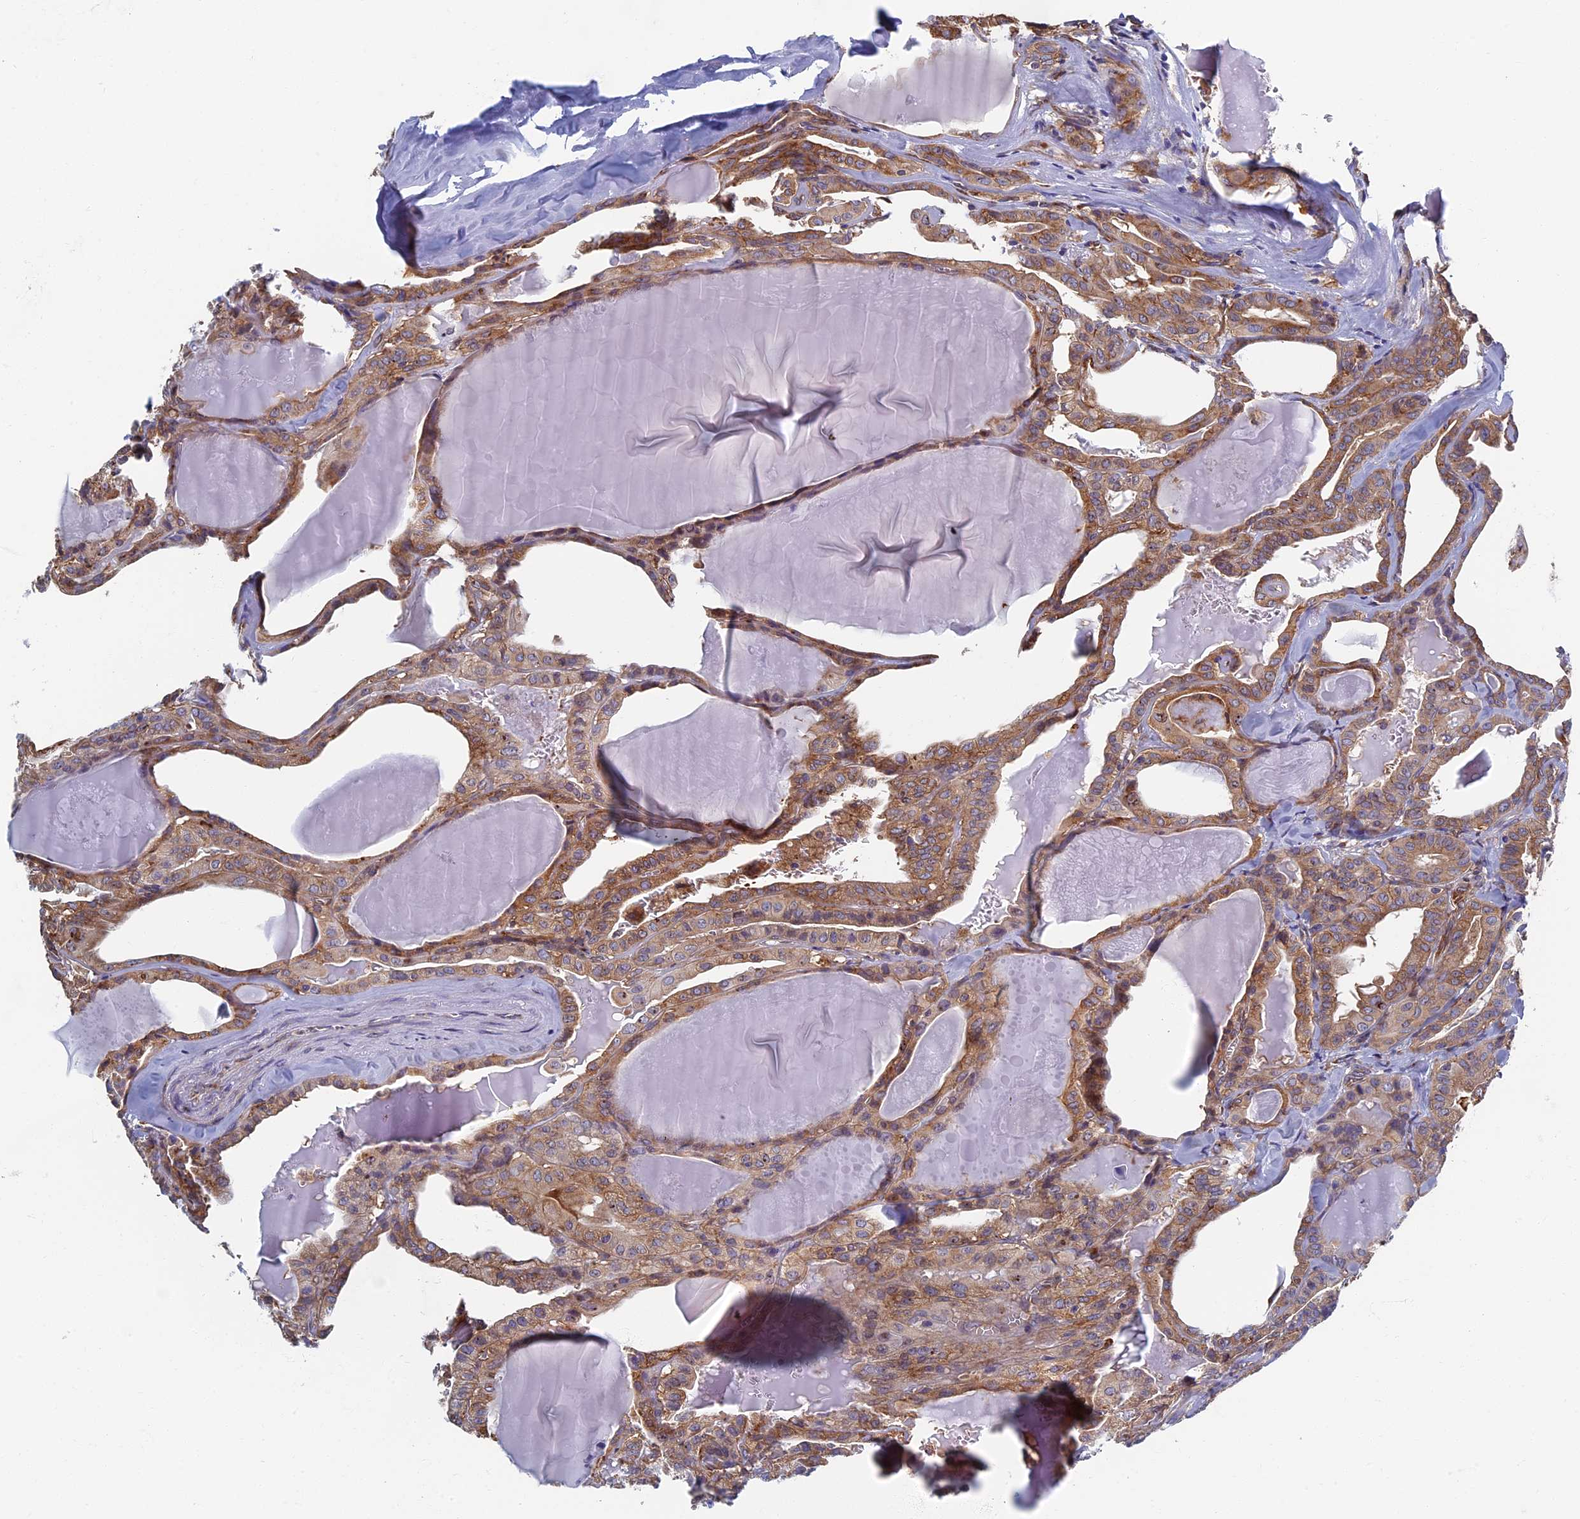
{"staining": {"intensity": "moderate", "quantity": ">75%", "location": "cytoplasmic/membranous"}, "tissue": "thyroid cancer", "cell_type": "Tumor cells", "image_type": "cancer", "snomed": [{"axis": "morphology", "description": "Papillary adenocarcinoma, NOS"}, {"axis": "topography", "description": "Thyroid gland"}], "caption": "Papillary adenocarcinoma (thyroid) was stained to show a protein in brown. There is medium levels of moderate cytoplasmic/membranous expression in approximately >75% of tumor cells.", "gene": "YBX1", "patient": {"sex": "male", "age": 52}}